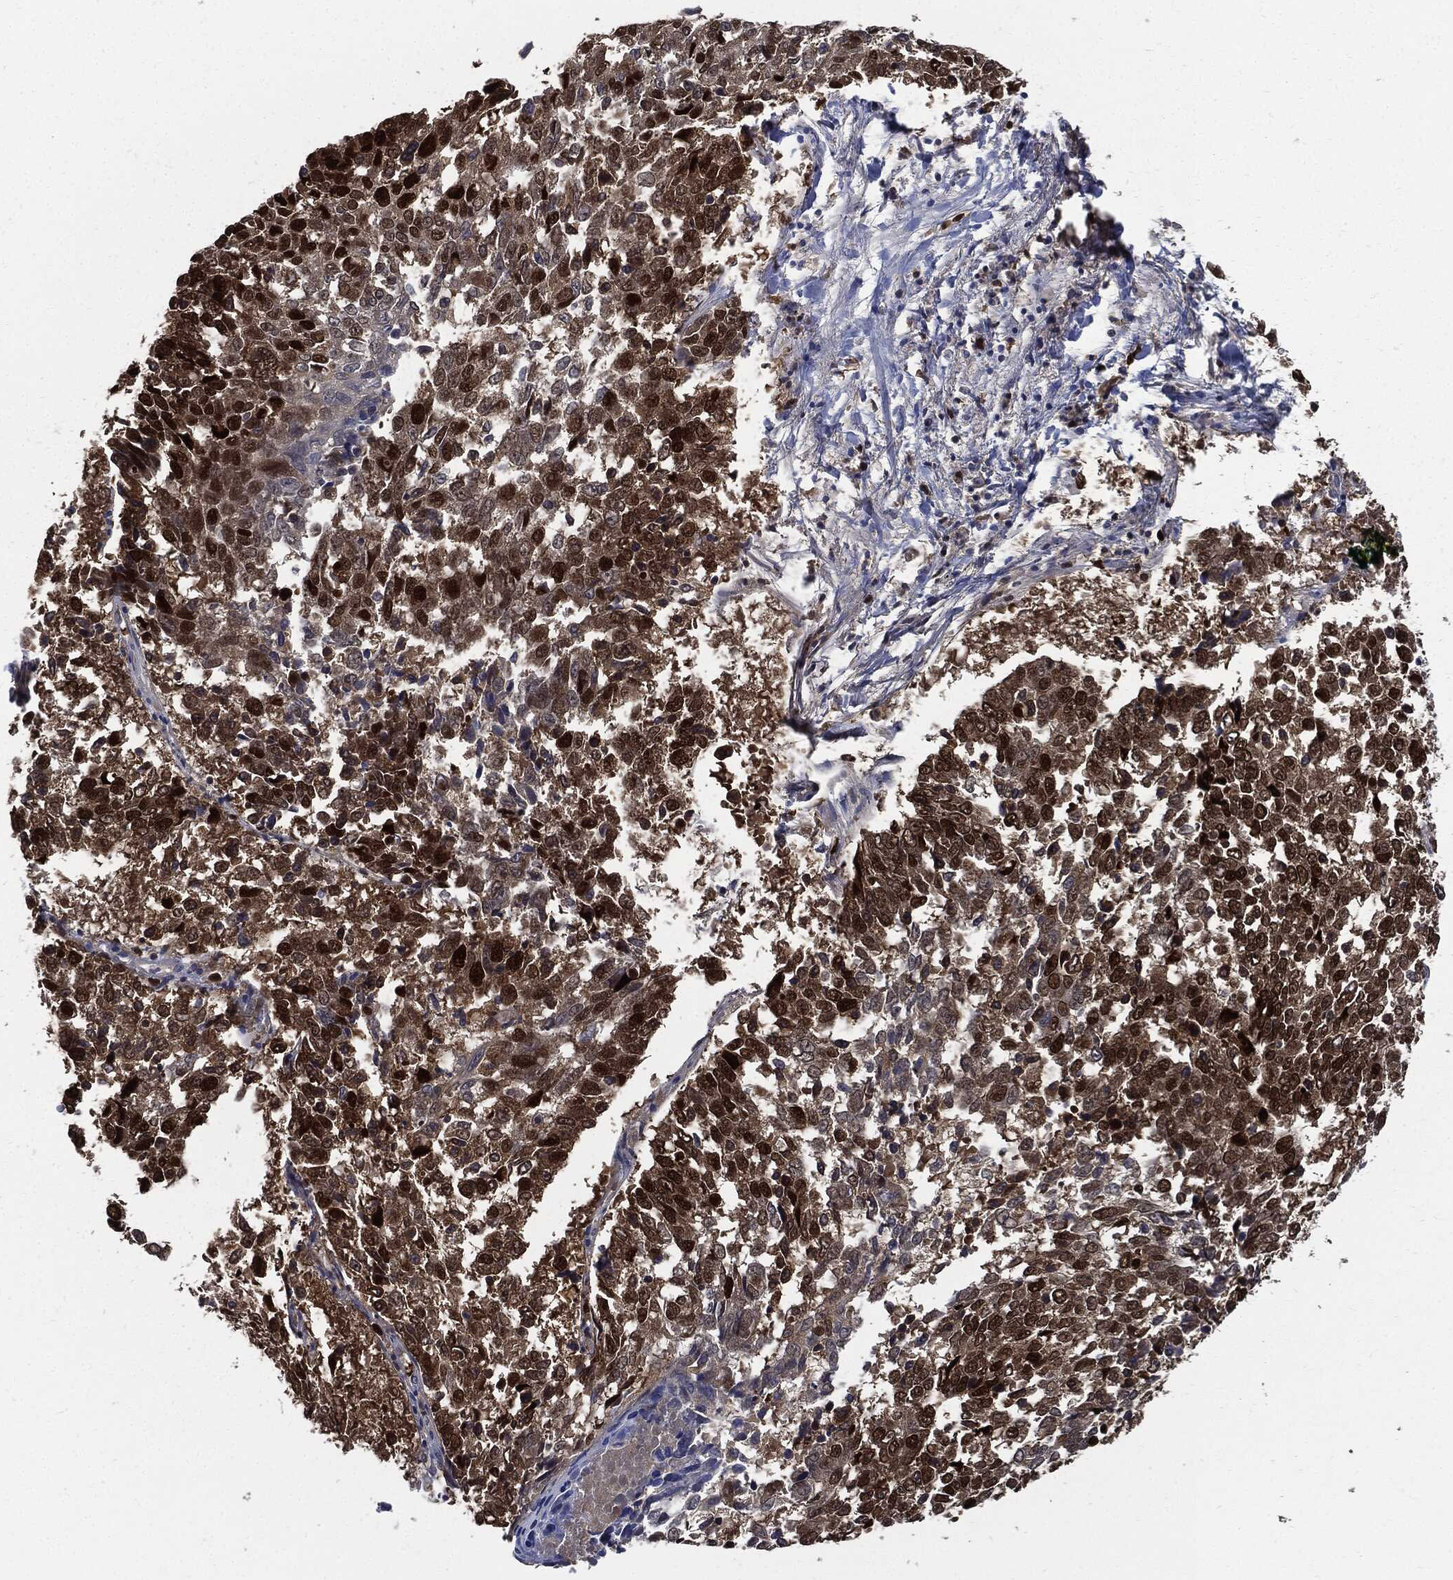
{"staining": {"intensity": "strong", "quantity": "25%-75%", "location": "nuclear"}, "tissue": "lung cancer", "cell_type": "Tumor cells", "image_type": "cancer", "snomed": [{"axis": "morphology", "description": "Squamous cell carcinoma, NOS"}, {"axis": "topography", "description": "Lung"}], "caption": "The histopathology image shows a brown stain indicating the presence of a protein in the nuclear of tumor cells in lung cancer (squamous cell carcinoma).", "gene": "PCNA", "patient": {"sex": "male", "age": 82}}